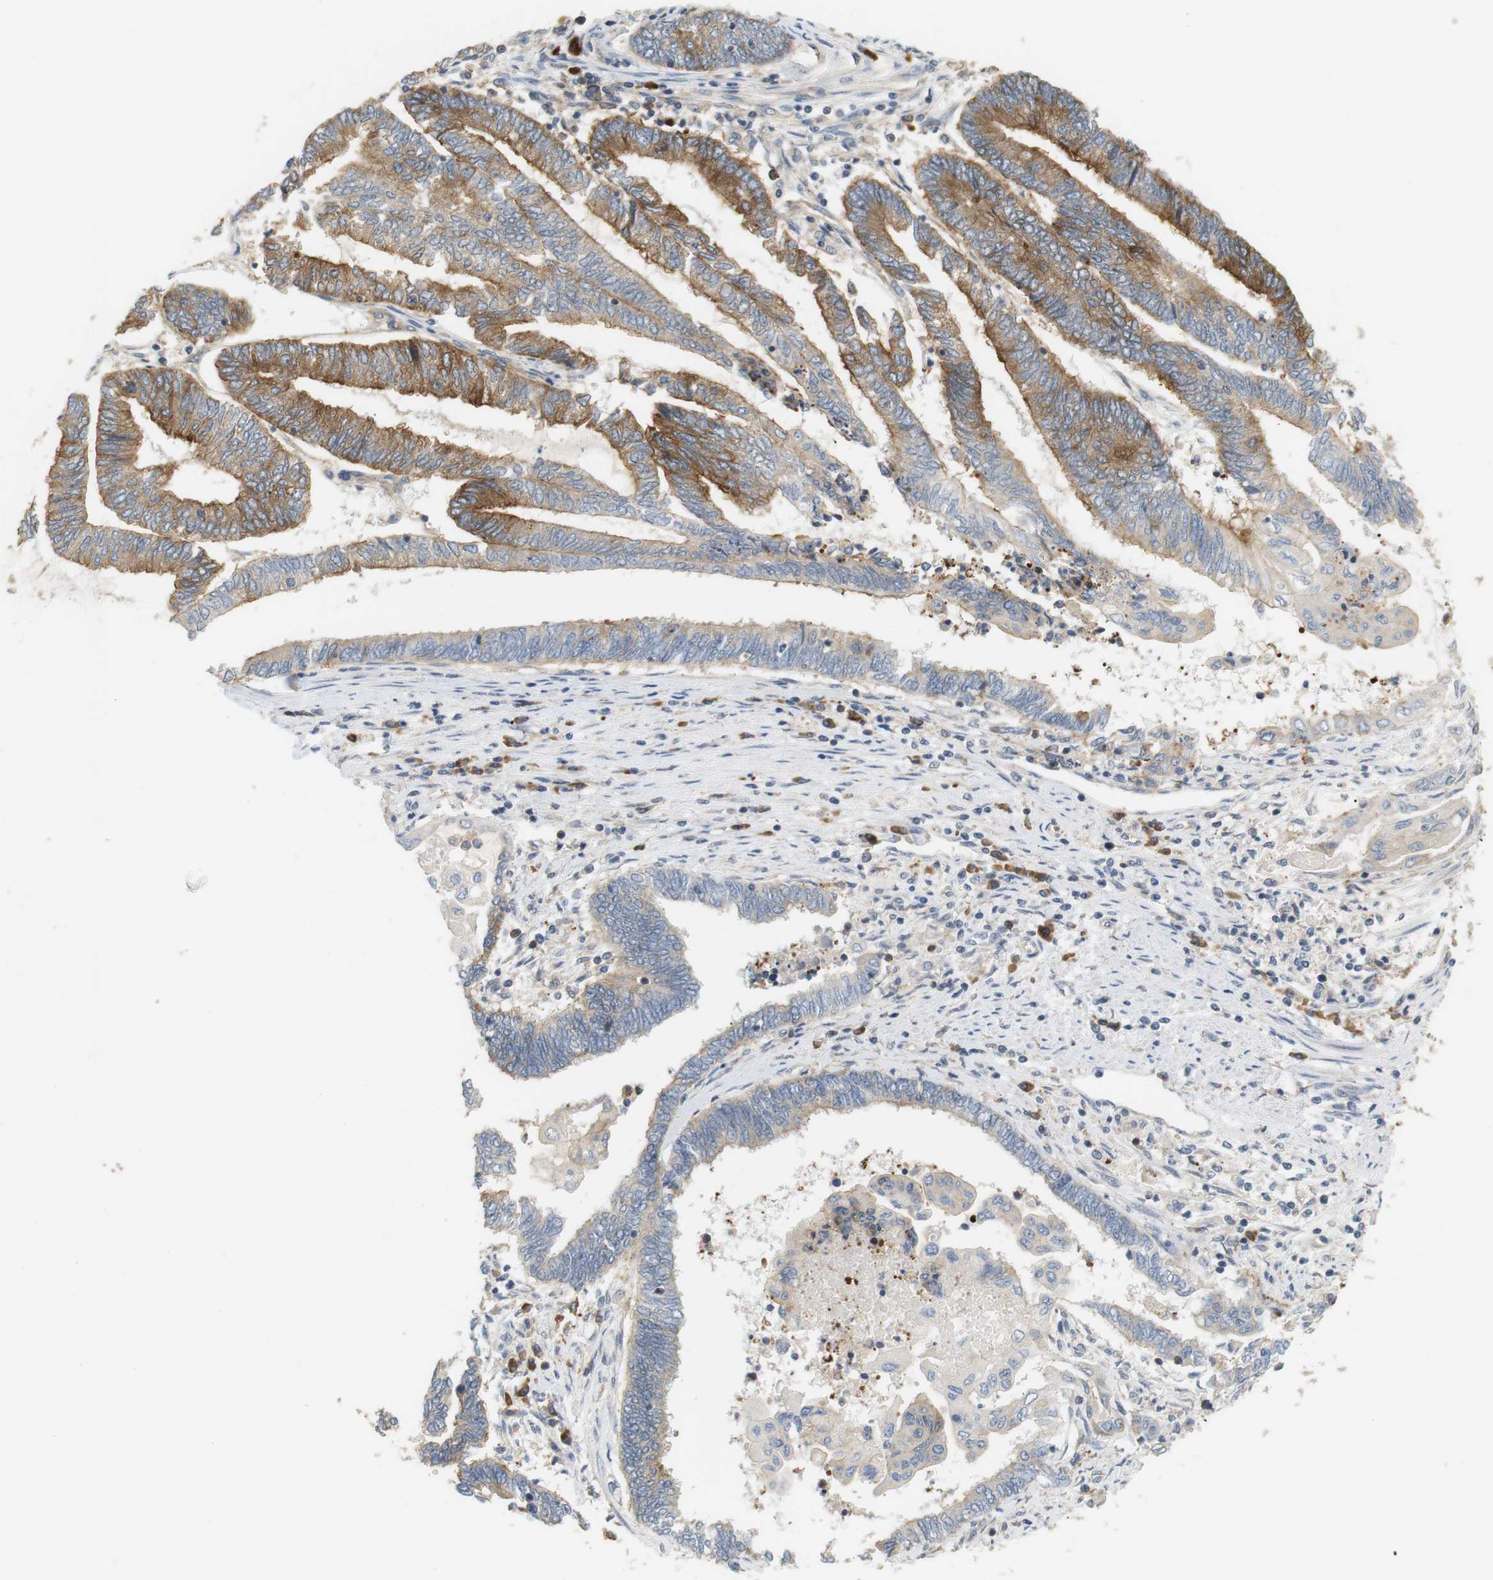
{"staining": {"intensity": "moderate", "quantity": ">75%", "location": "cytoplasmic/membranous"}, "tissue": "endometrial cancer", "cell_type": "Tumor cells", "image_type": "cancer", "snomed": [{"axis": "morphology", "description": "Adenocarcinoma, NOS"}, {"axis": "topography", "description": "Uterus"}, {"axis": "topography", "description": "Endometrium"}], "caption": "Immunohistochemistry (IHC) histopathology image of human endometrial adenocarcinoma stained for a protein (brown), which demonstrates medium levels of moderate cytoplasmic/membranous staining in about >75% of tumor cells.", "gene": "TMEM200A", "patient": {"sex": "female", "age": 70}}